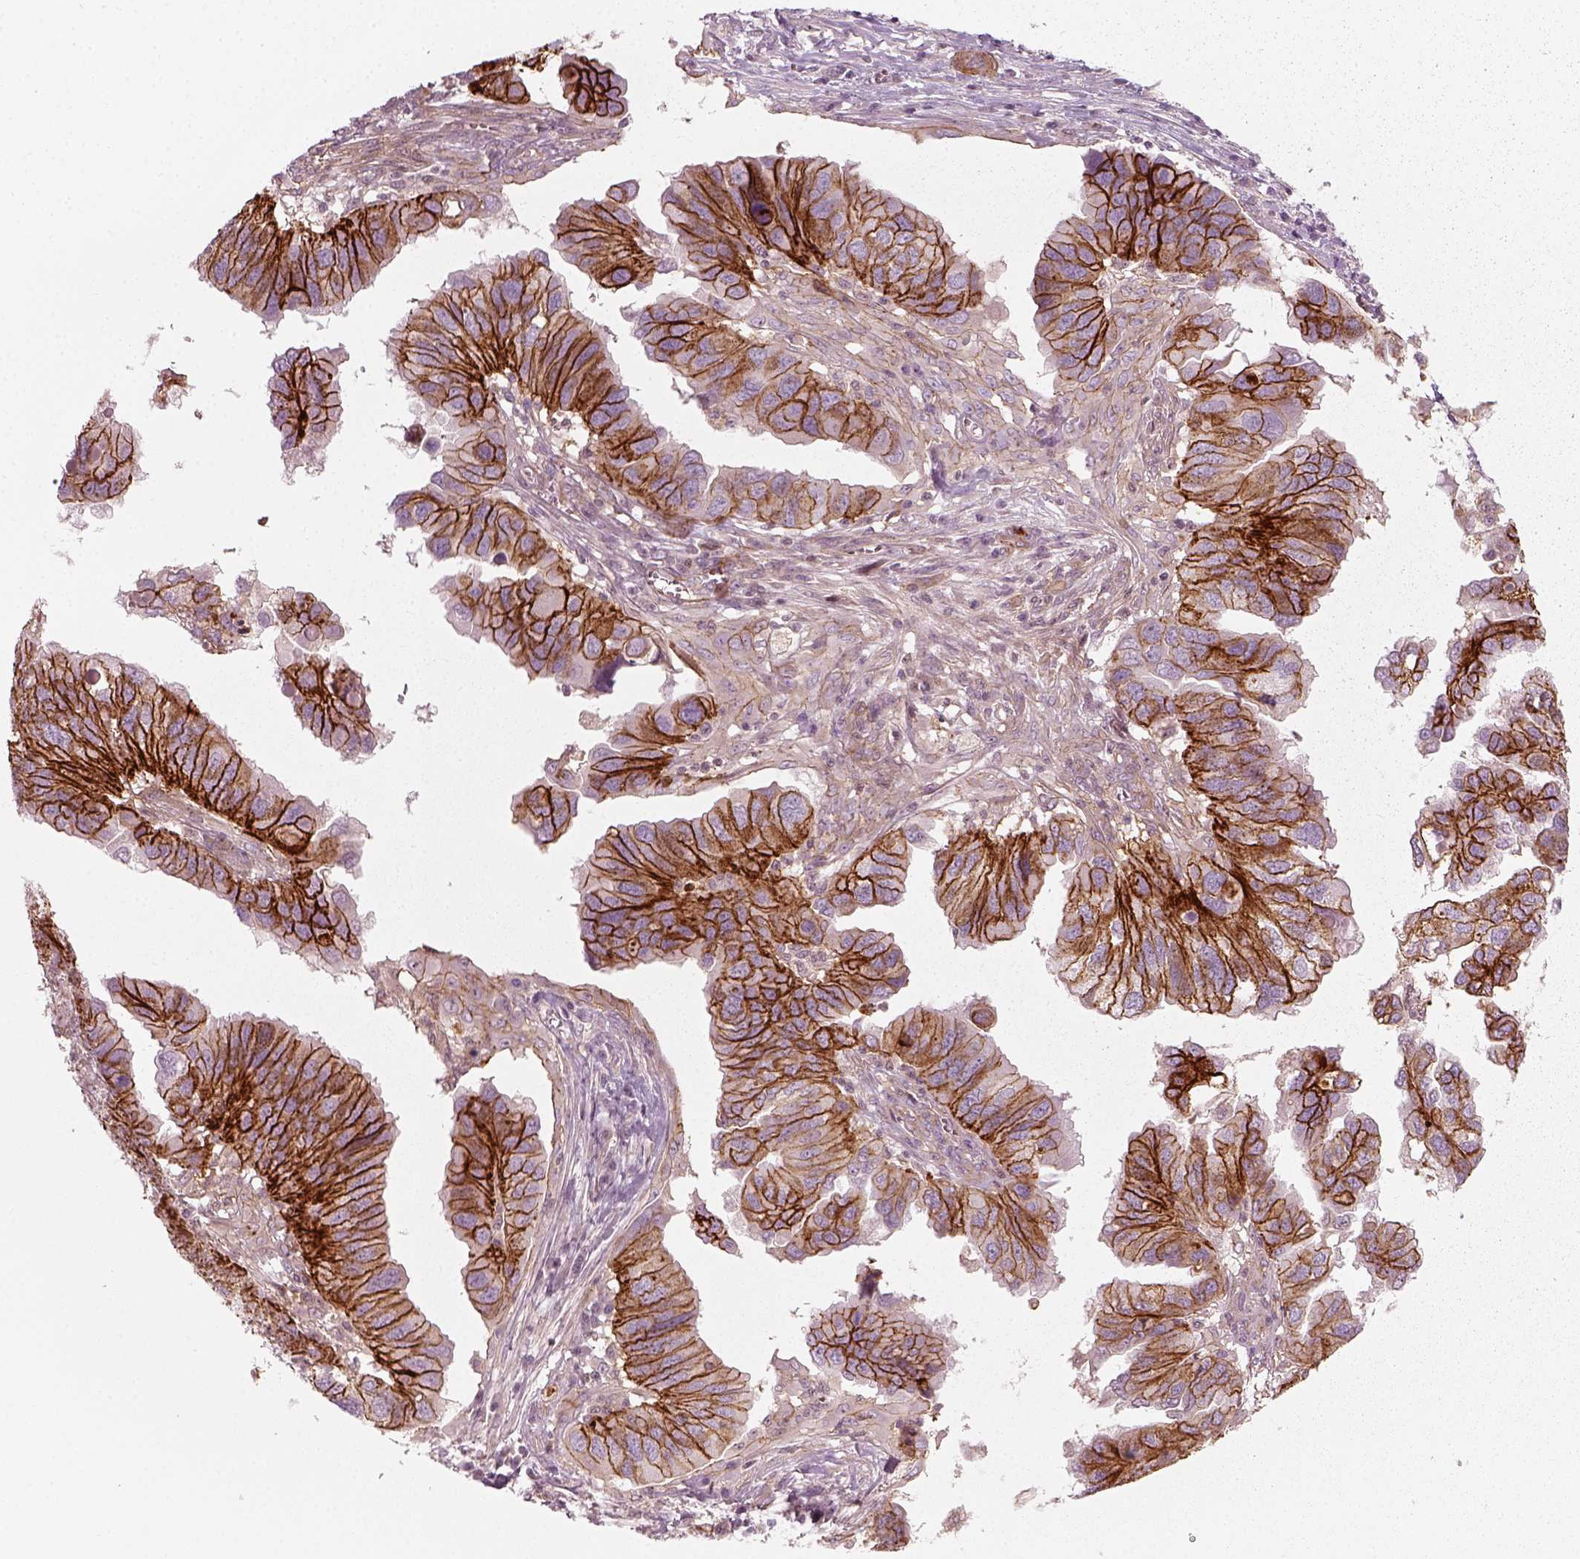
{"staining": {"intensity": "strong", "quantity": ">75%", "location": "cytoplasmic/membranous"}, "tissue": "ovarian cancer", "cell_type": "Tumor cells", "image_type": "cancer", "snomed": [{"axis": "morphology", "description": "Cystadenocarcinoma, serous, NOS"}, {"axis": "topography", "description": "Ovary"}], "caption": "Strong cytoplasmic/membranous protein expression is identified in approximately >75% of tumor cells in serous cystadenocarcinoma (ovarian).", "gene": "NPTN", "patient": {"sex": "female", "age": 79}}